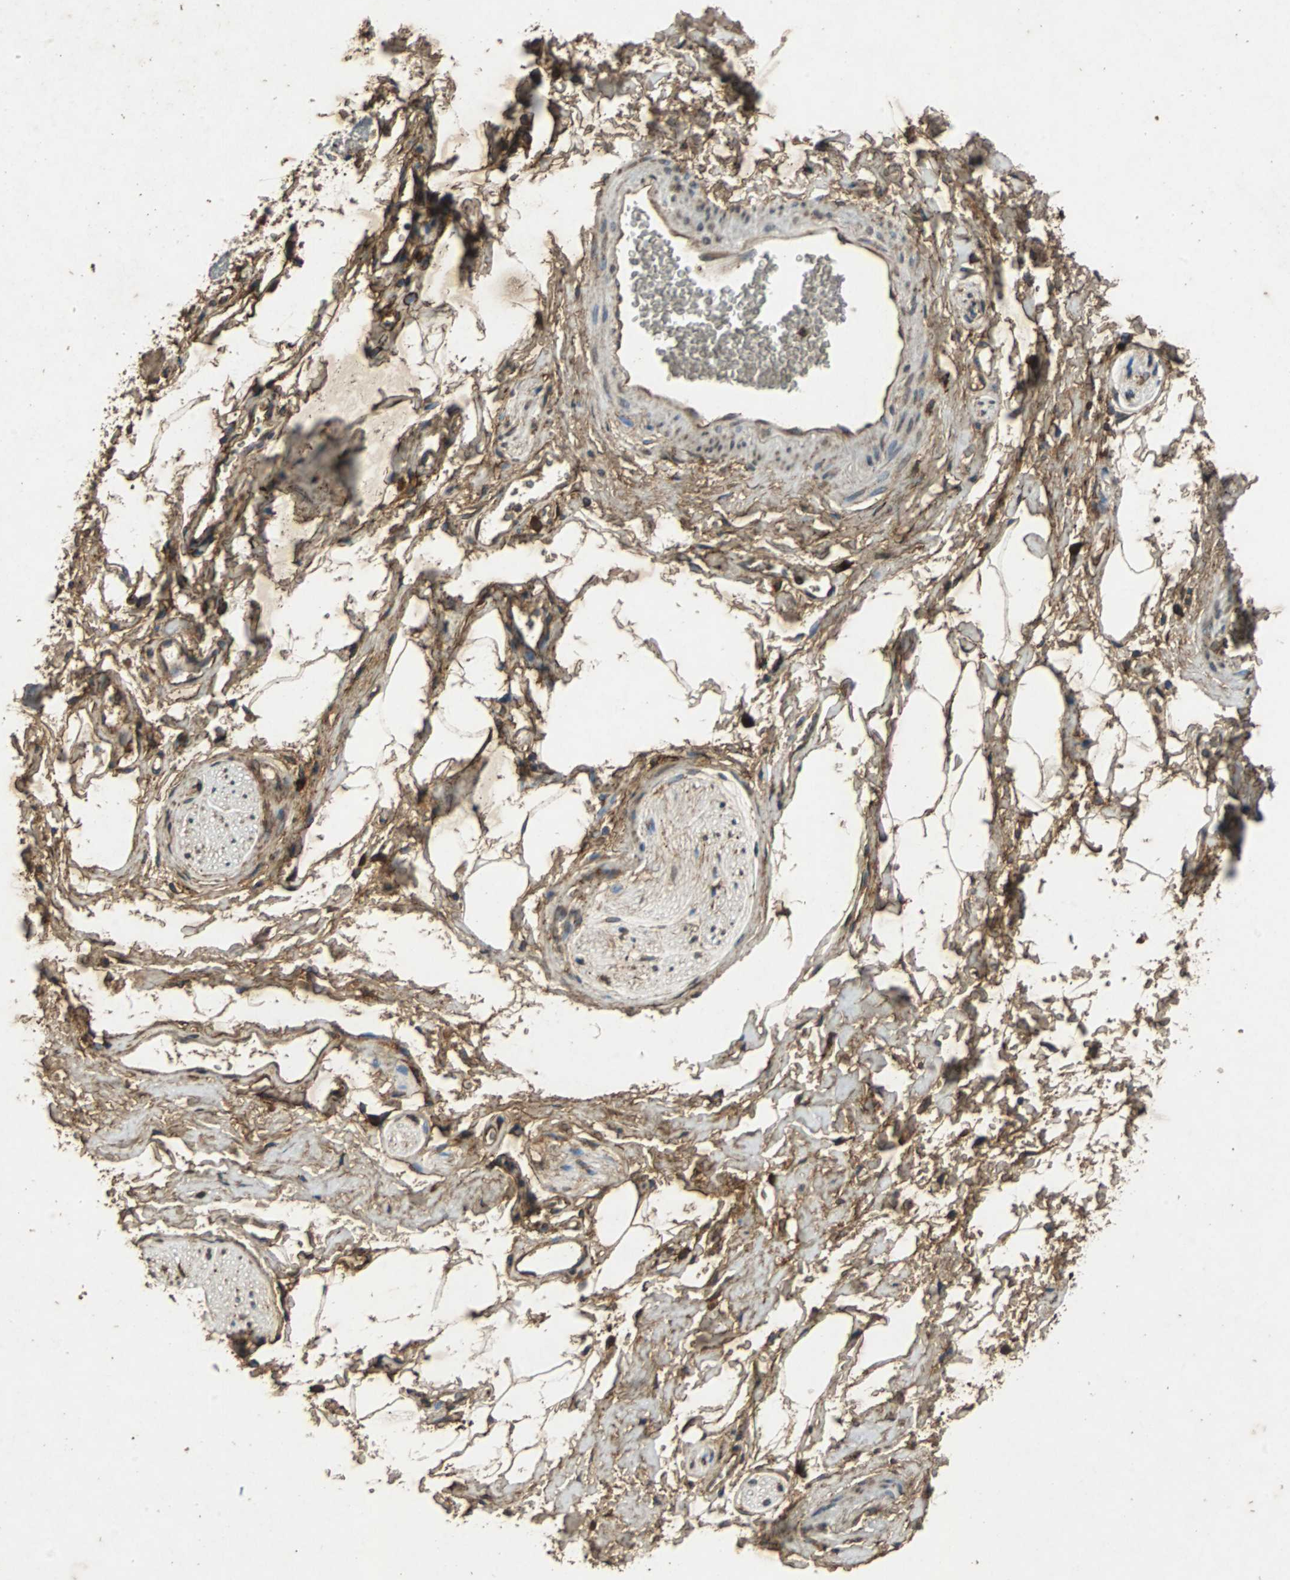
{"staining": {"intensity": "strong", "quantity": ">75%", "location": "cytoplasmic/membranous"}, "tissue": "adipose tissue", "cell_type": "Adipocytes", "image_type": "normal", "snomed": [{"axis": "morphology", "description": "Normal tissue, NOS"}, {"axis": "topography", "description": "Soft tissue"}, {"axis": "topography", "description": "Peripheral nerve tissue"}], "caption": "Strong cytoplasmic/membranous expression for a protein is present in about >75% of adipocytes of unremarkable adipose tissue using immunohistochemistry (IHC).", "gene": "NAA10", "patient": {"sex": "female", "age": 71}}